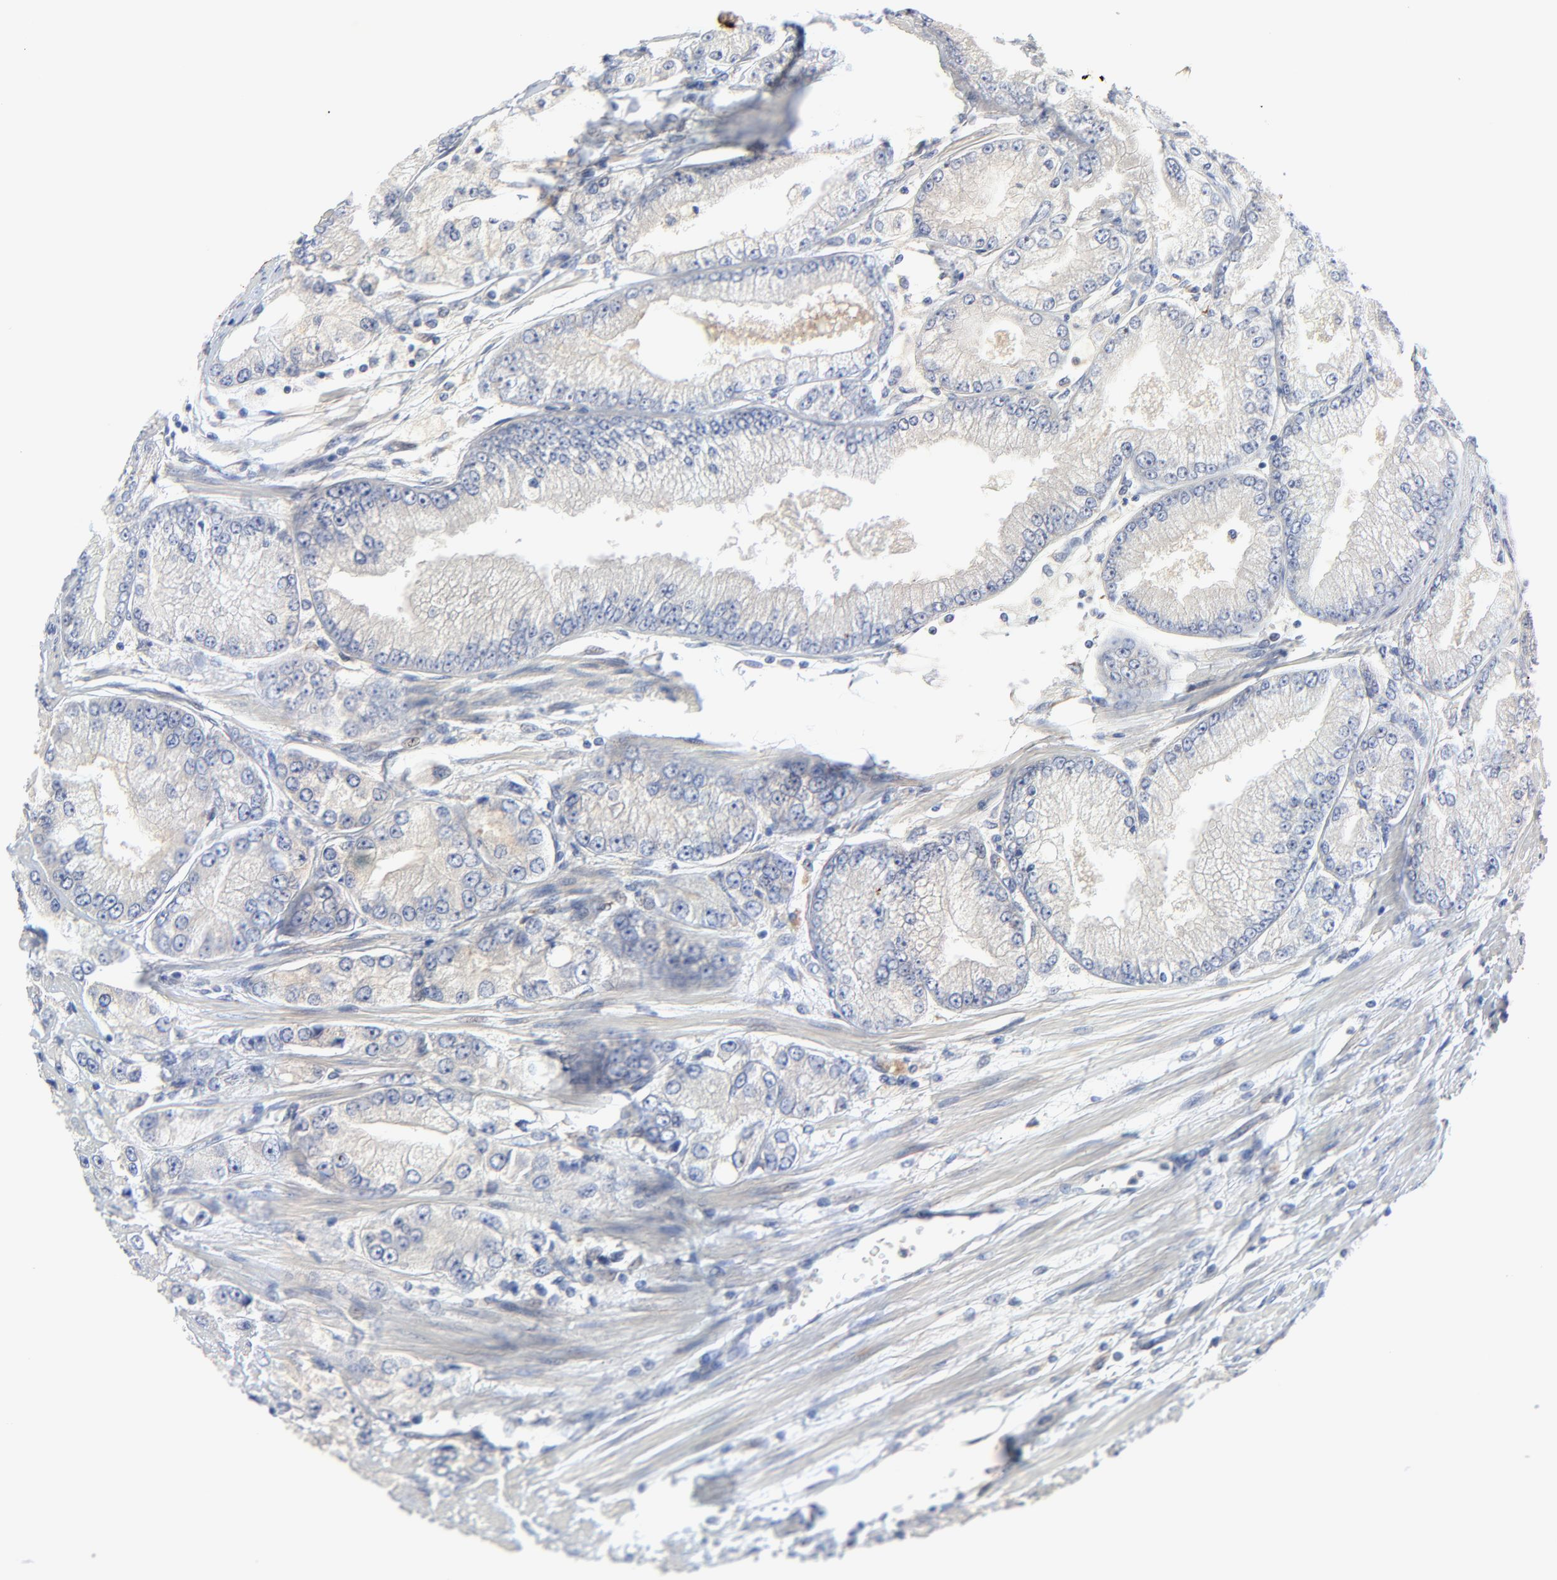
{"staining": {"intensity": "weak", "quantity": "<25%", "location": "cytoplasmic/membranous"}, "tissue": "prostate cancer", "cell_type": "Tumor cells", "image_type": "cancer", "snomed": [{"axis": "morphology", "description": "Adenocarcinoma, Medium grade"}, {"axis": "topography", "description": "Prostate"}], "caption": "The image shows no staining of tumor cells in prostate cancer (medium-grade adenocarcinoma).", "gene": "VAV2", "patient": {"sex": "male", "age": 72}}